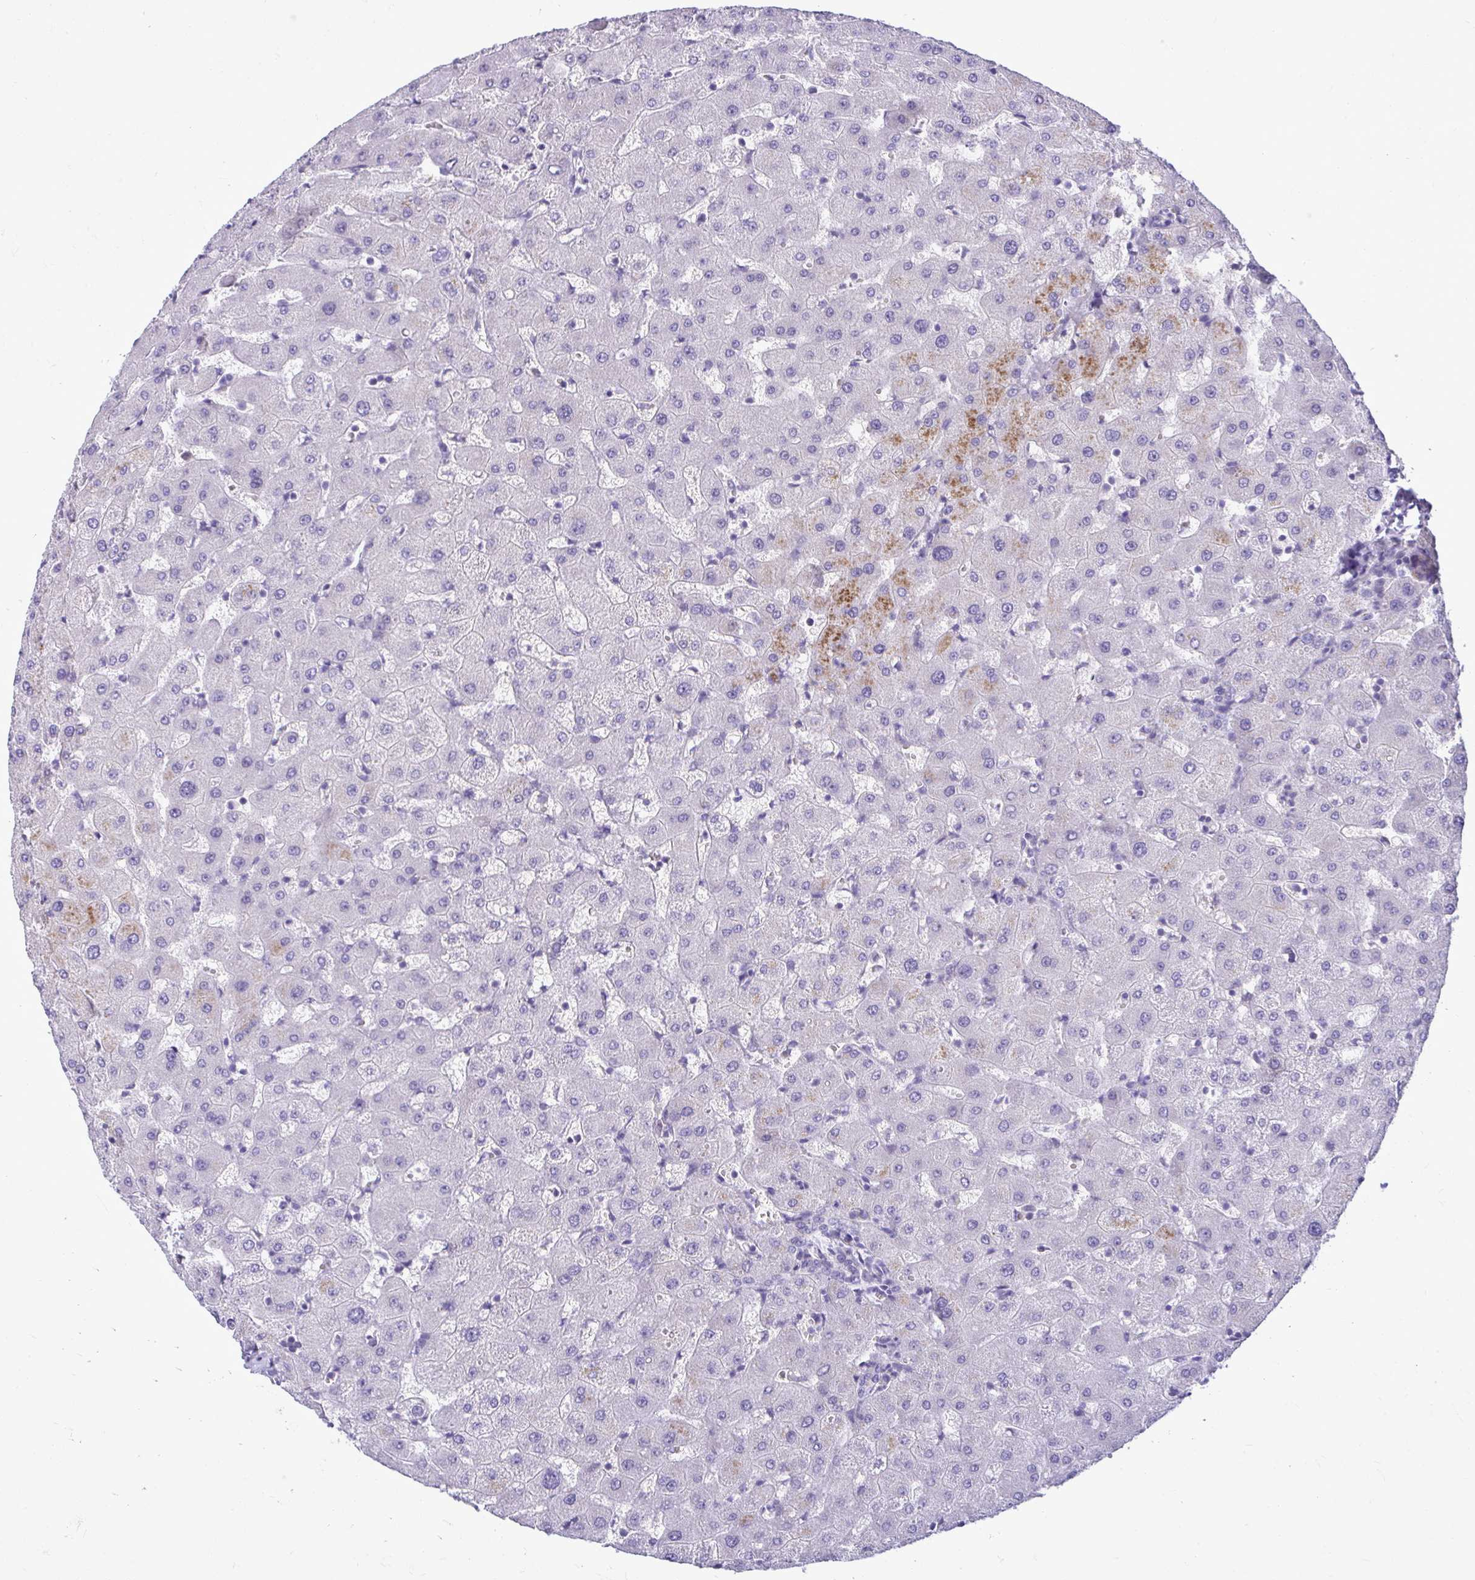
{"staining": {"intensity": "negative", "quantity": "none", "location": "none"}, "tissue": "liver", "cell_type": "Cholangiocytes", "image_type": "normal", "snomed": [{"axis": "morphology", "description": "Normal tissue, NOS"}, {"axis": "topography", "description": "Liver"}], "caption": "DAB (3,3'-diaminobenzidine) immunohistochemical staining of unremarkable human liver displays no significant expression in cholangiocytes.", "gene": "CDC20", "patient": {"sex": "female", "age": 63}}